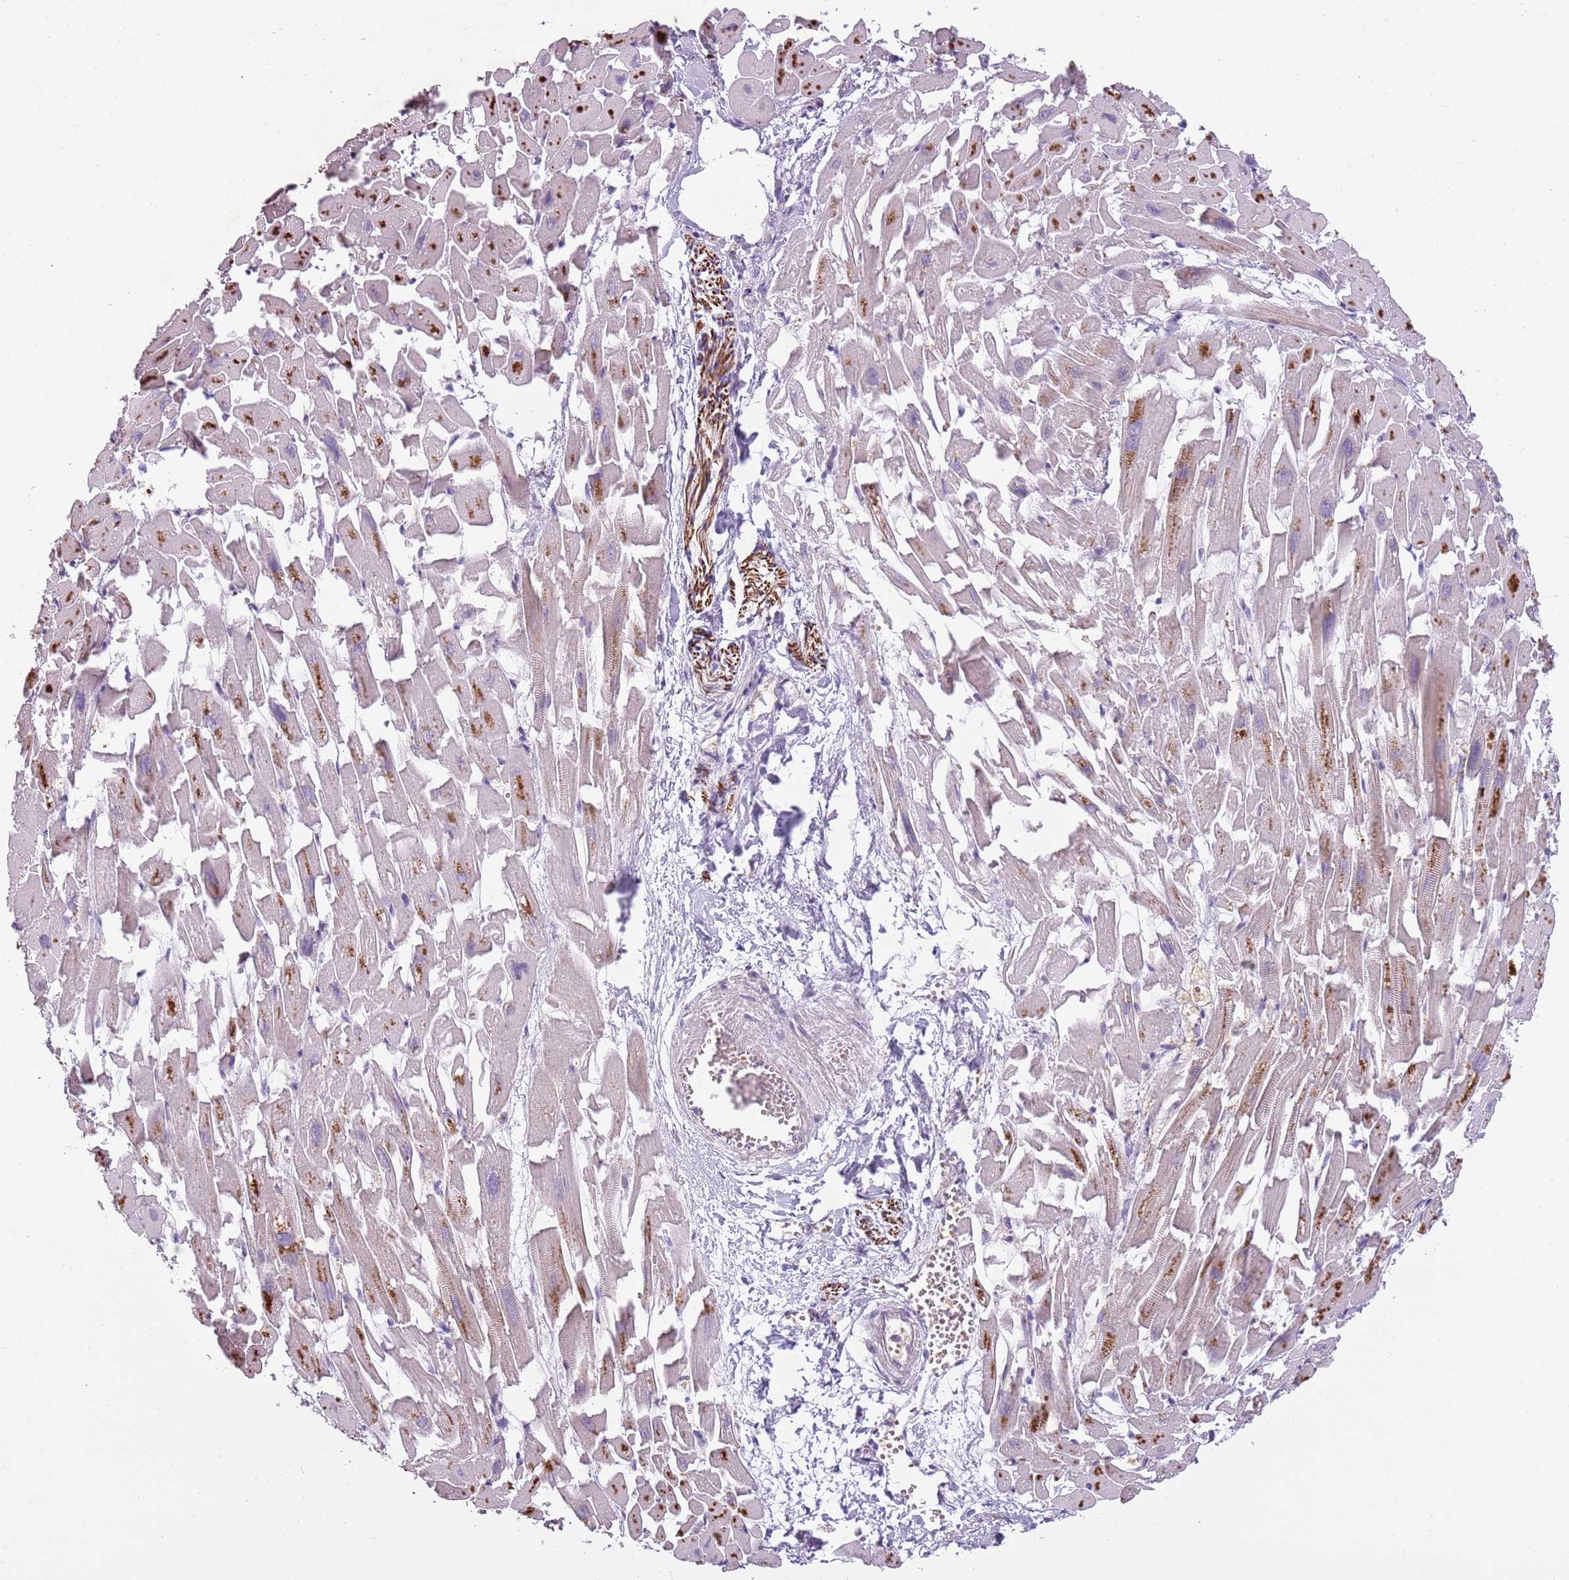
{"staining": {"intensity": "weak", "quantity": ">75%", "location": "cytoplasmic/membranous"}, "tissue": "heart muscle", "cell_type": "Cardiomyocytes", "image_type": "normal", "snomed": [{"axis": "morphology", "description": "Normal tissue, NOS"}, {"axis": "topography", "description": "Heart"}], "caption": "A low amount of weak cytoplasmic/membranous positivity is present in about >75% of cardiomyocytes in normal heart muscle.", "gene": "TEKT4", "patient": {"sex": "female", "age": 64}}